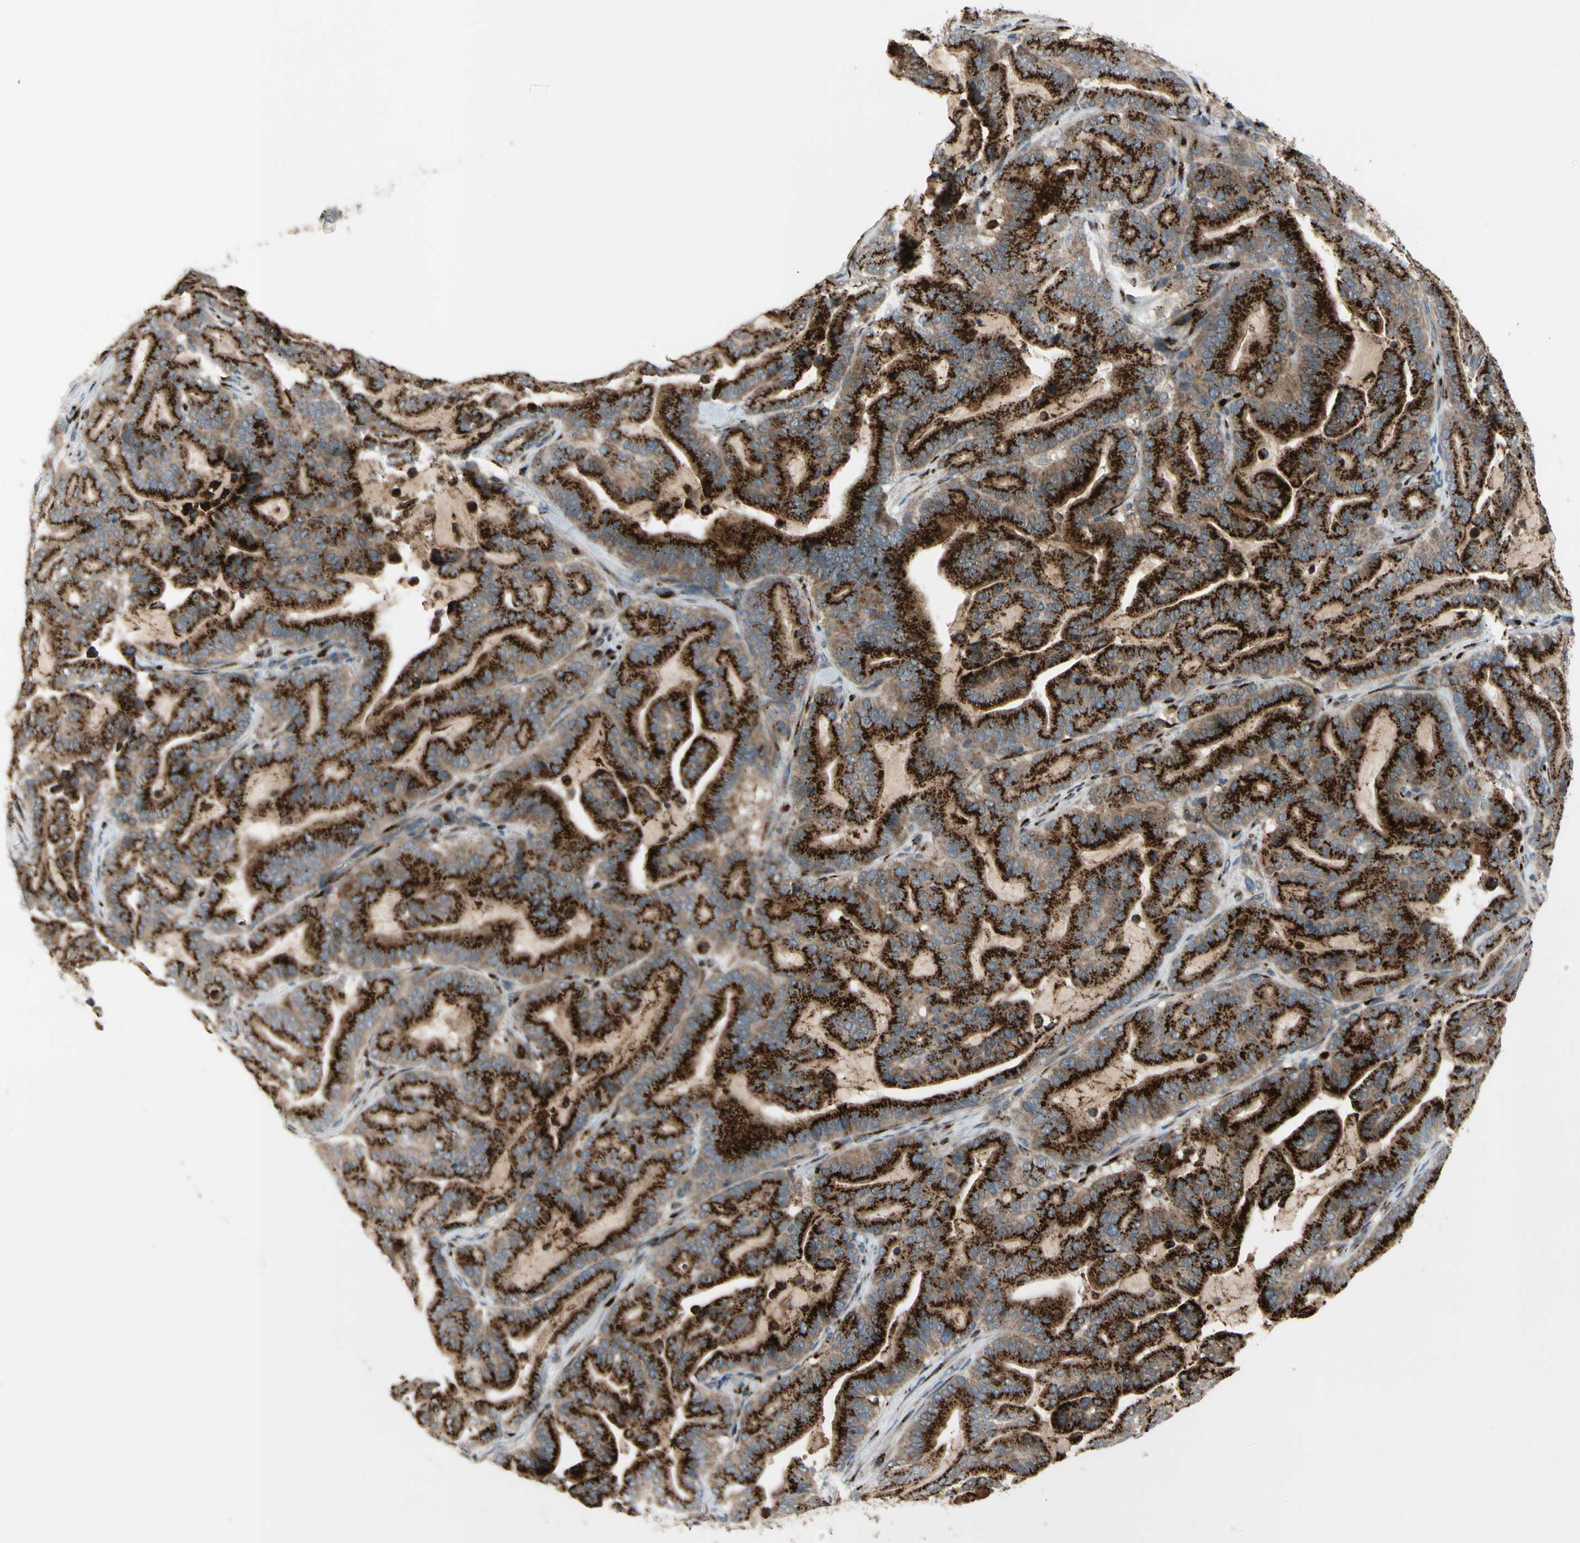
{"staining": {"intensity": "strong", "quantity": ">75%", "location": "cytoplasmic/membranous"}, "tissue": "pancreatic cancer", "cell_type": "Tumor cells", "image_type": "cancer", "snomed": [{"axis": "morphology", "description": "Adenocarcinoma, NOS"}, {"axis": "topography", "description": "Pancreas"}], "caption": "There is high levels of strong cytoplasmic/membranous staining in tumor cells of pancreatic cancer, as demonstrated by immunohistochemical staining (brown color).", "gene": "GALNT5", "patient": {"sex": "male", "age": 63}}